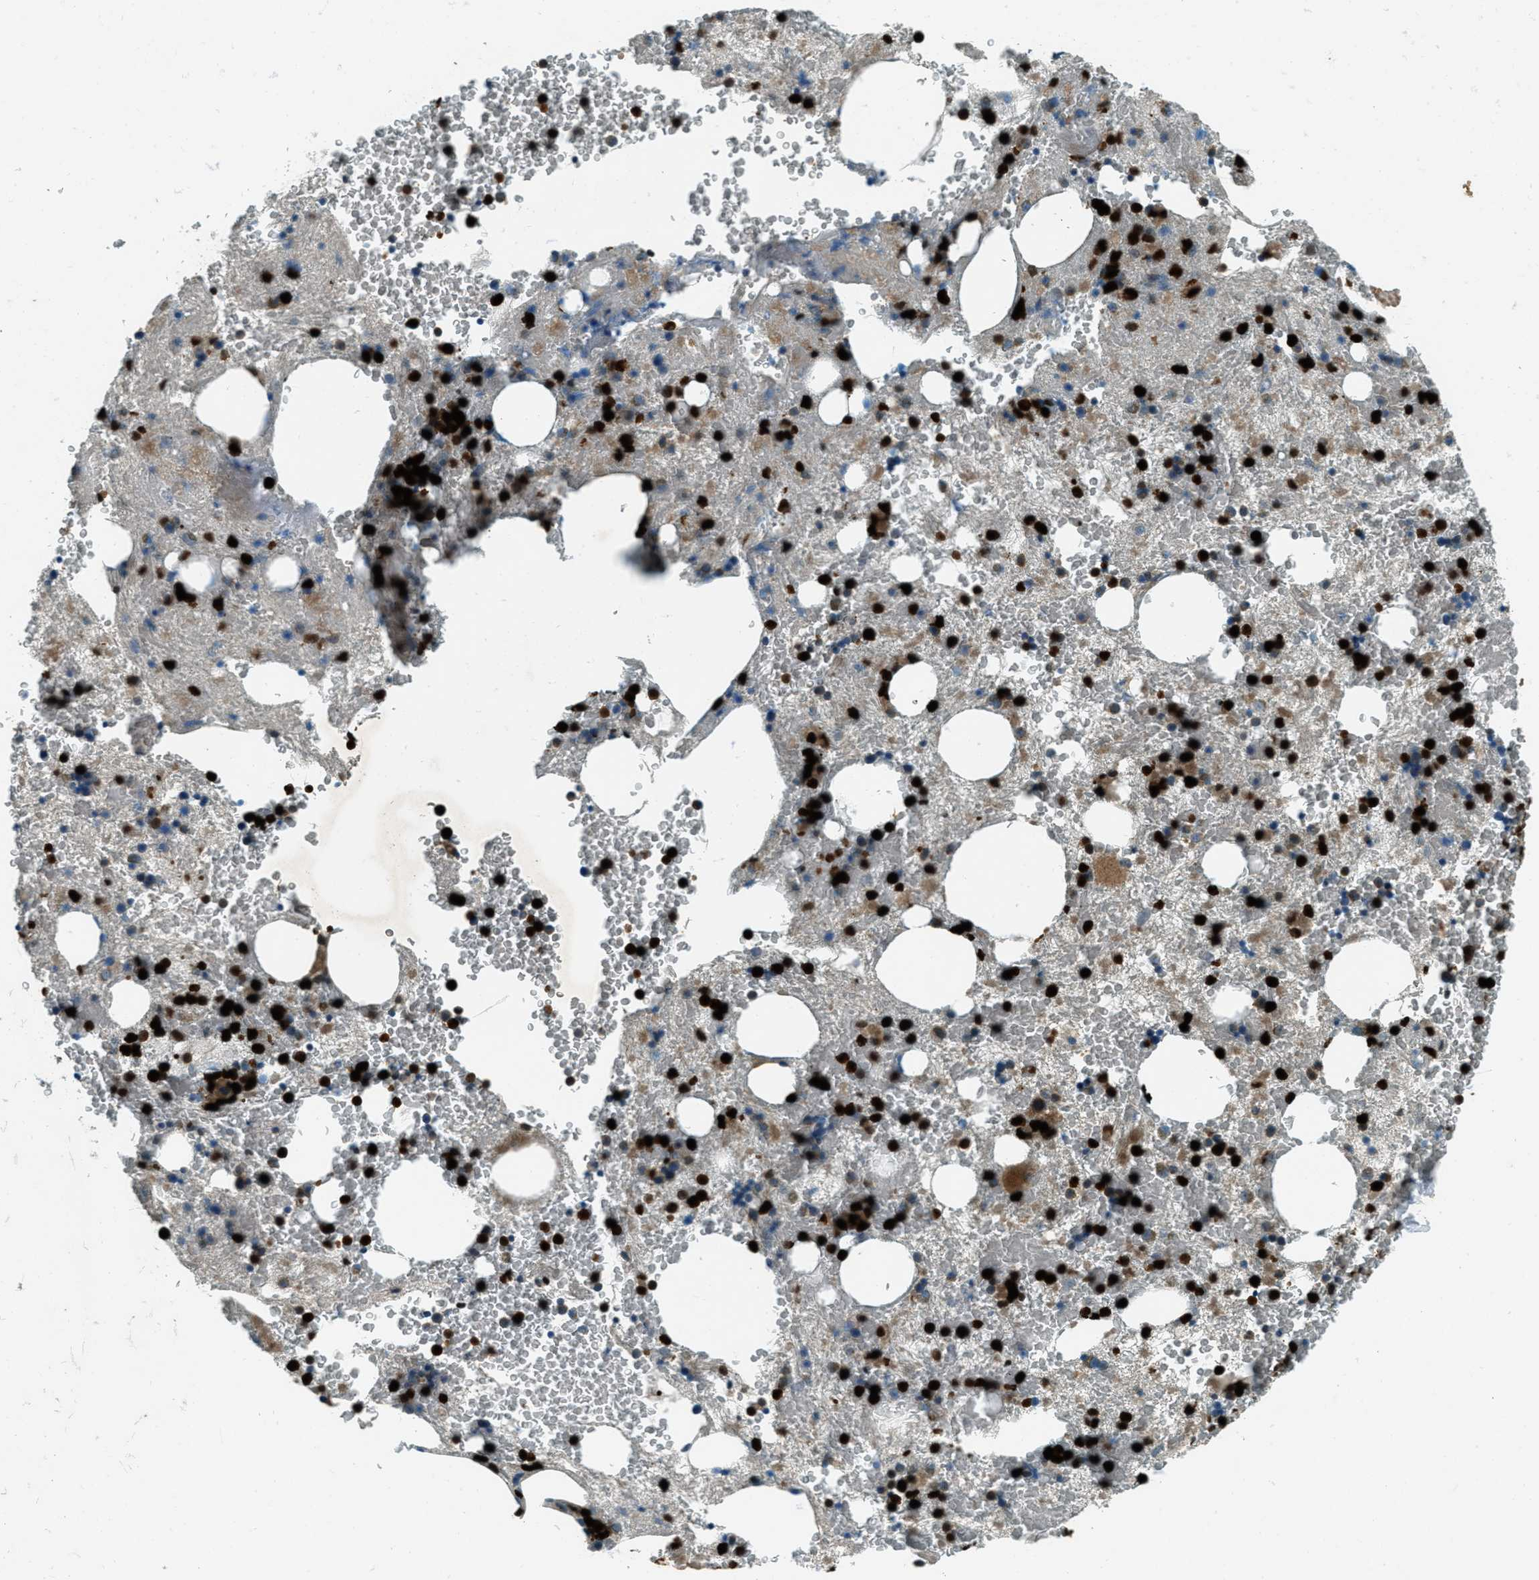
{"staining": {"intensity": "strong", "quantity": ">75%", "location": "nuclear"}, "tissue": "bone marrow", "cell_type": "Hematopoietic cells", "image_type": "normal", "snomed": [{"axis": "morphology", "description": "Normal tissue, NOS"}, {"axis": "morphology", "description": "Inflammation, NOS"}, {"axis": "topography", "description": "Bone marrow"}], "caption": "About >75% of hematopoietic cells in benign human bone marrow display strong nuclear protein staining as visualized by brown immunohistochemical staining.", "gene": "FAR1", "patient": {"sex": "male", "age": 63}}